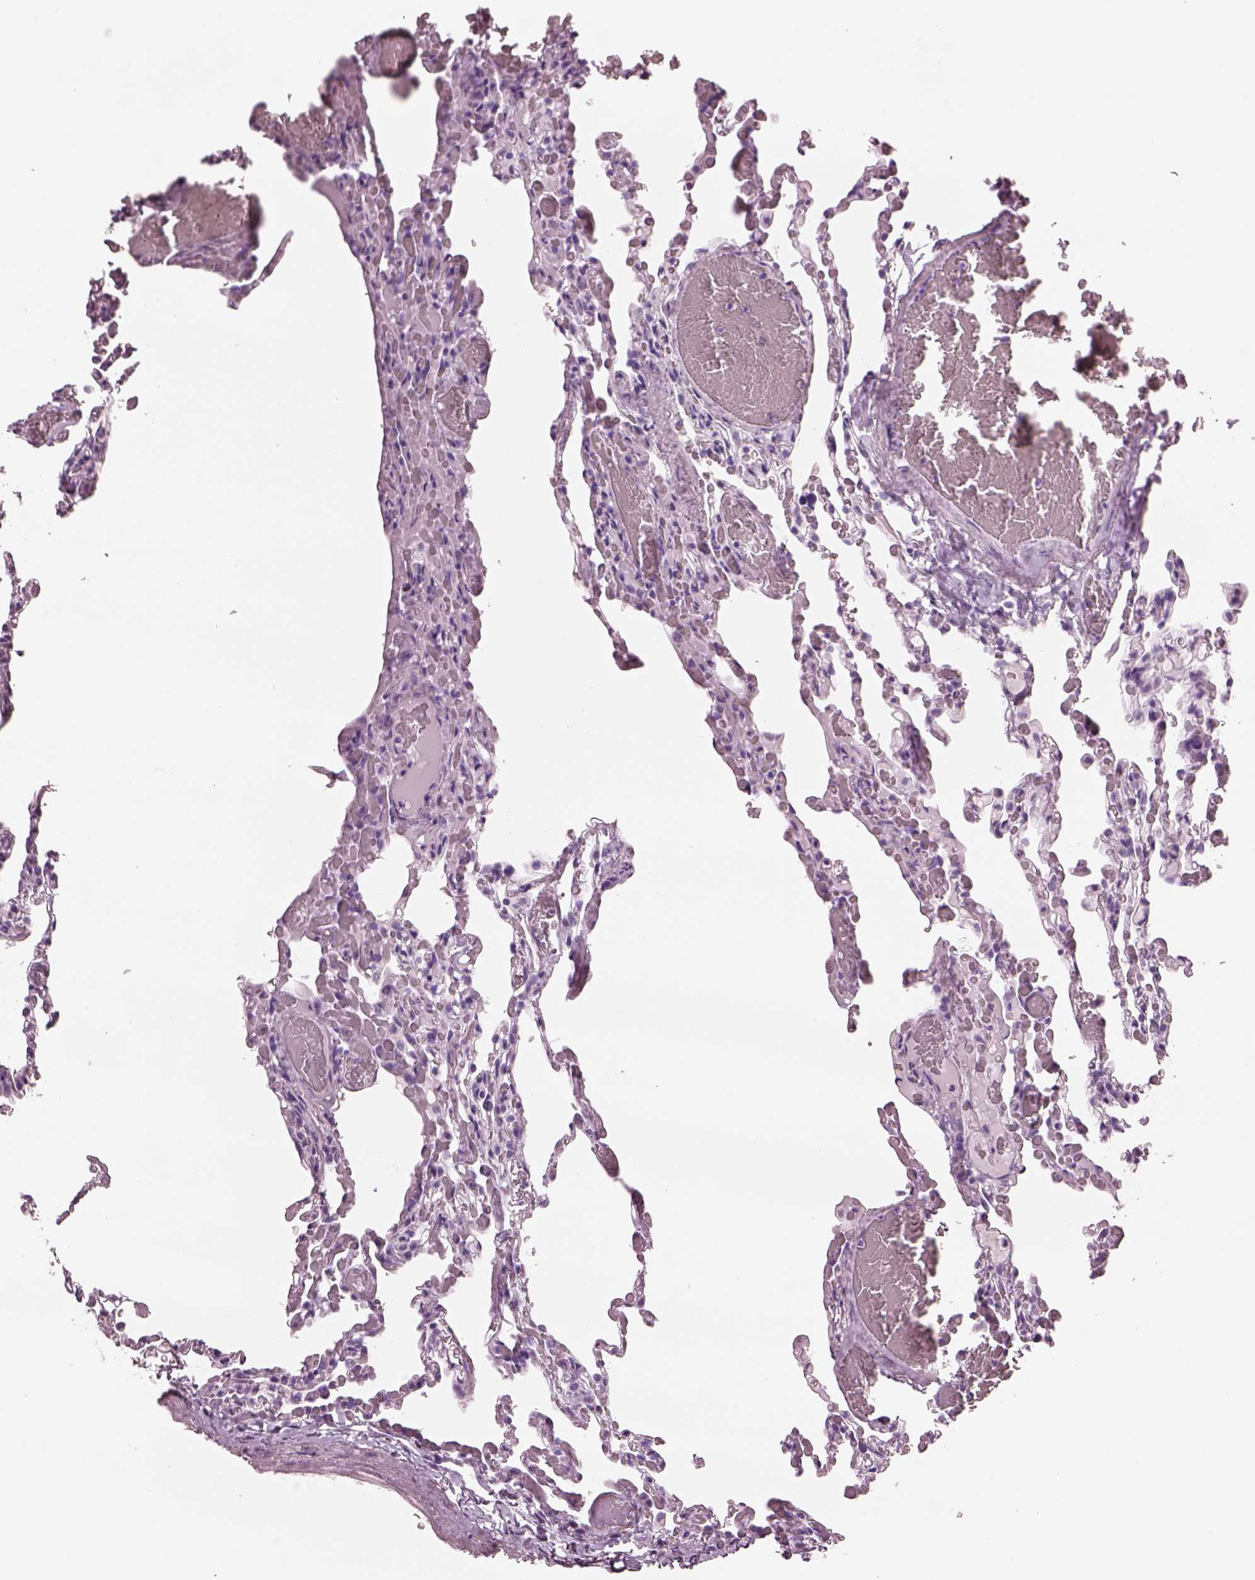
{"staining": {"intensity": "negative", "quantity": "none", "location": "none"}, "tissue": "lung", "cell_type": "Alveolar cells", "image_type": "normal", "snomed": [{"axis": "morphology", "description": "Normal tissue, NOS"}, {"axis": "topography", "description": "Lung"}], "caption": "DAB immunohistochemical staining of unremarkable lung demonstrates no significant positivity in alveolar cells. Nuclei are stained in blue.", "gene": "PACRG", "patient": {"sex": "female", "age": 43}}